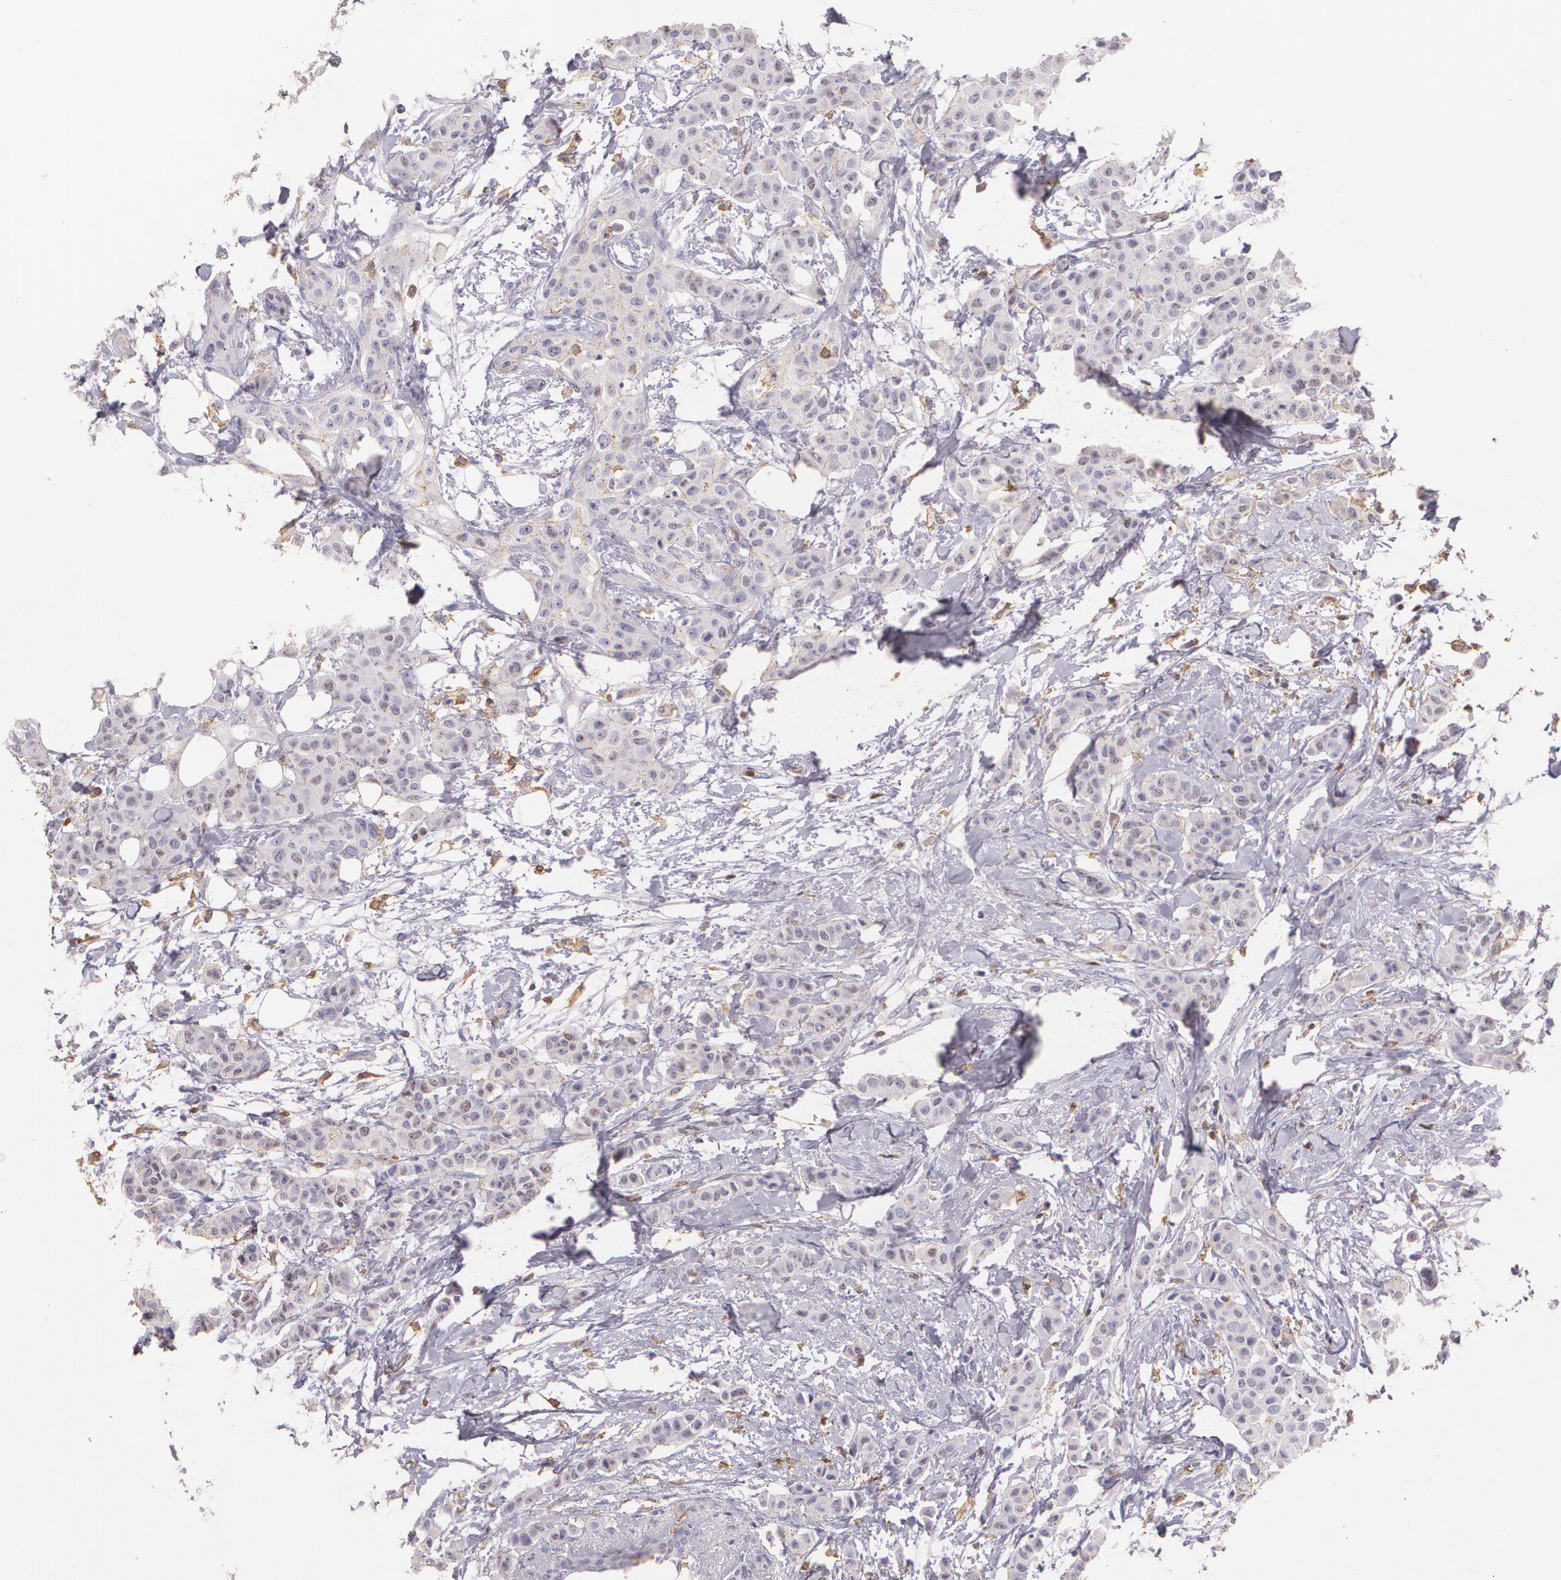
{"staining": {"intensity": "negative", "quantity": "none", "location": "none"}, "tissue": "breast cancer", "cell_type": "Tumor cells", "image_type": "cancer", "snomed": [{"axis": "morphology", "description": "Duct carcinoma"}, {"axis": "topography", "description": "Breast"}], "caption": "The histopathology image reveals no staining of tumor cells in breast cancer (infiltrating ductal carcinoma).", "gene": "TGFBR1", "patient": {"sex": "female", "age": 40}}